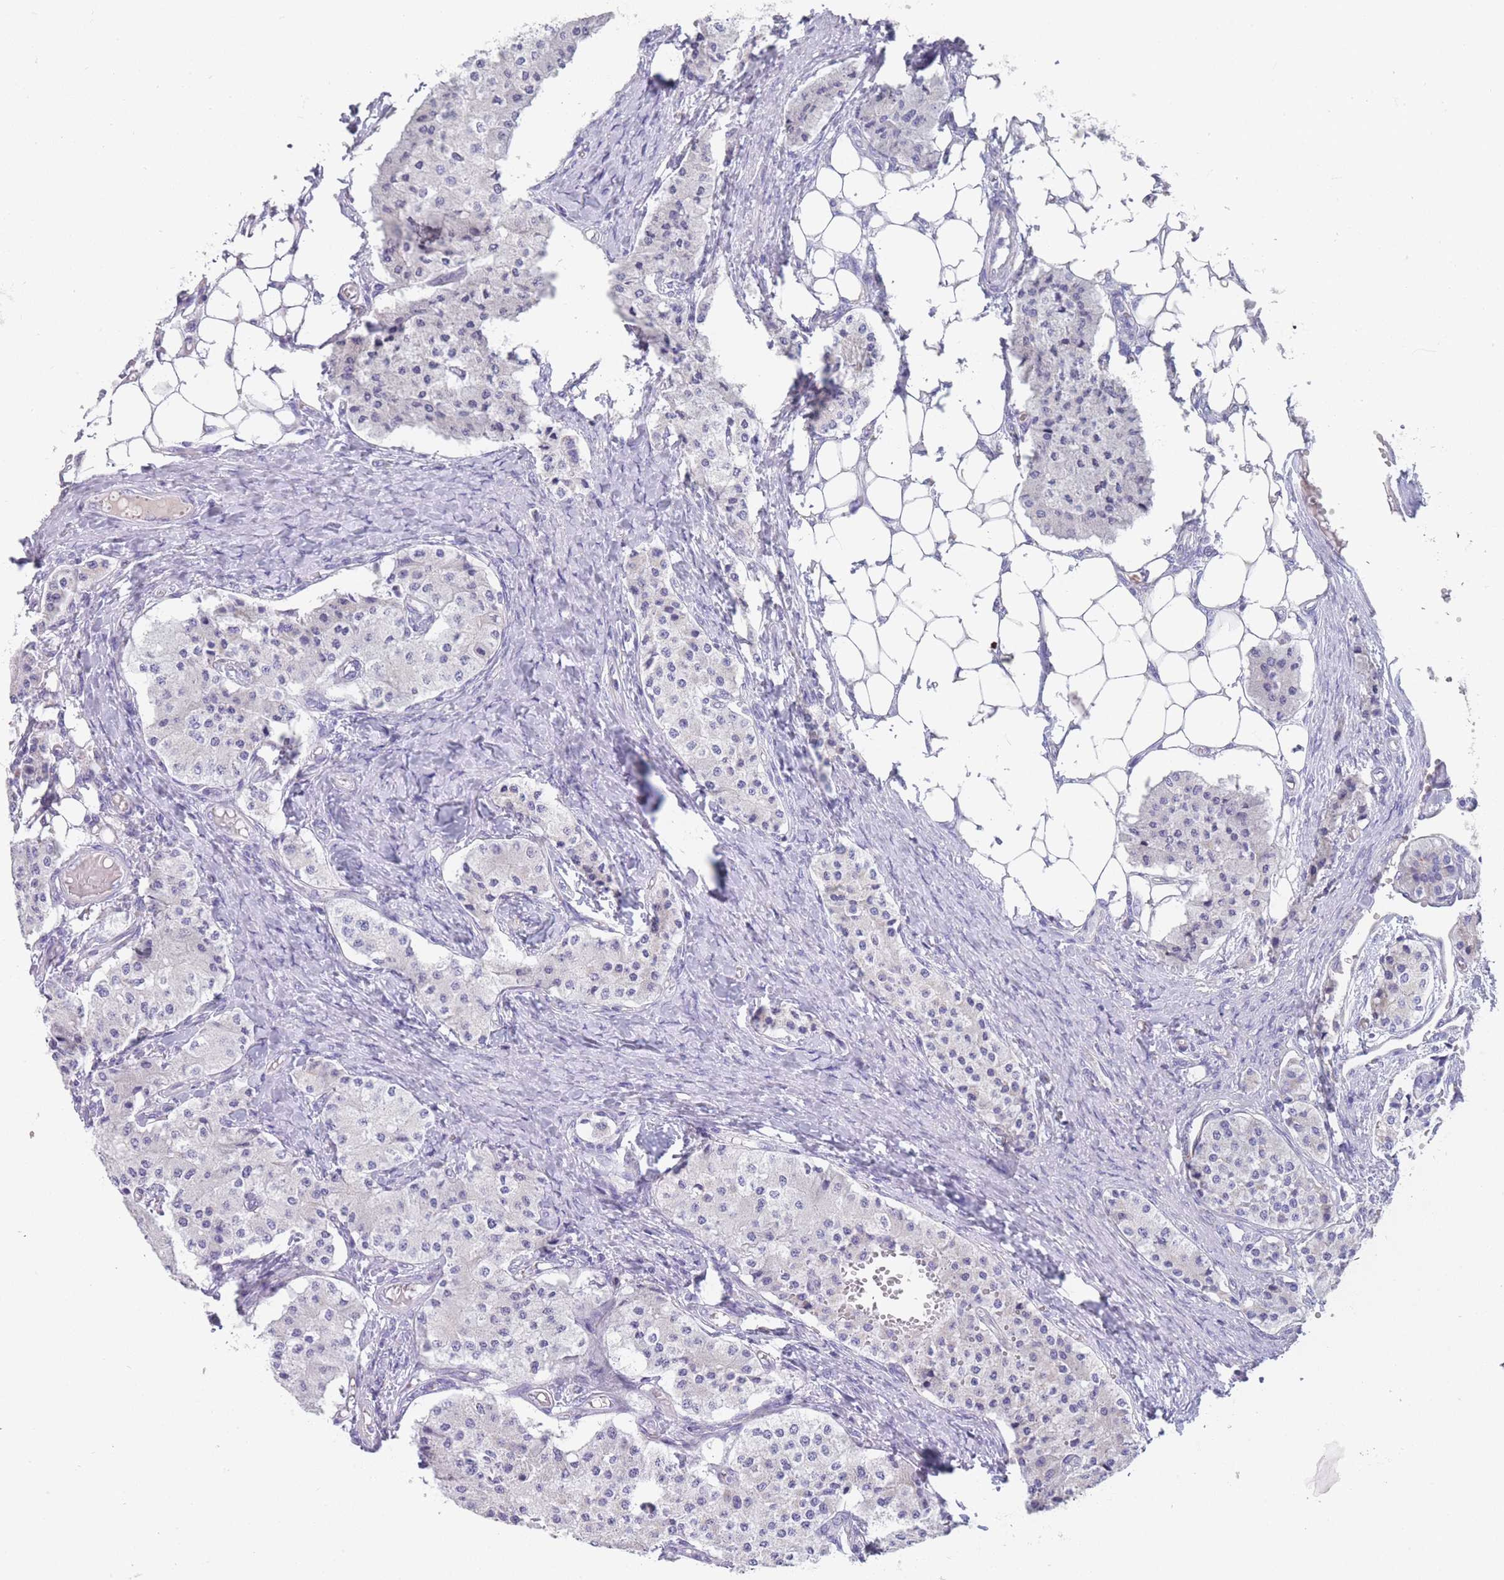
{"staining": {"intensity": "negative", "quantity": "none", "location": "none"}, "tissue": "carcinoid", "cell_type": "Tumor cells", "image_type": "cancer", "snomed": [{"axis": "morphology", "description": "Carcinoid, malignant, NOS"}, {"axis": "topography", "description": "Colon"}], "caption": "The immunohistochemistry histopathology image has no significant staining in tumor cells of malignant carcinoid tissue.", "gene": "MRPS14", "patient": {"sex": "female", "age": 52}}